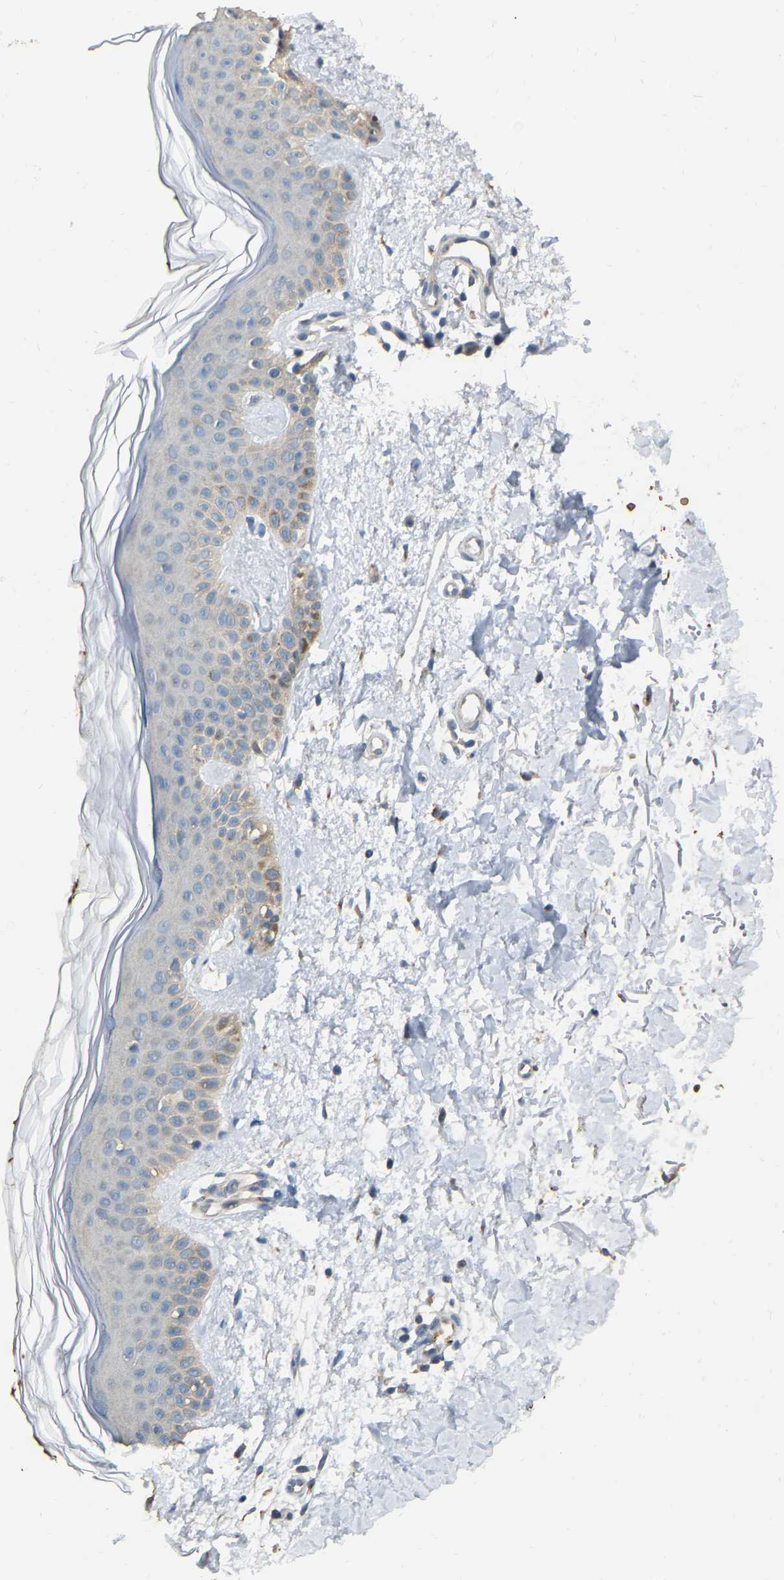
{"staining": {"intensity": "negative", "quantity": "none", "location": "none"}, "tissue": "skin", "cell_type": "Fibroblasts", "image_type": "normal", "snomed": [{"axis": "morphology", "description": "Normal tissue, NOS"}, {"axis": "morphology", "description": "Malignant melanoma, NOS"}, {"axis": "topography", "description": "Skin"}], "caption": "The image exhibits no significant staining in fibroblasts of skin.", "gene": "CFAP298", "patient": {"sex": "male", "age": 83}}